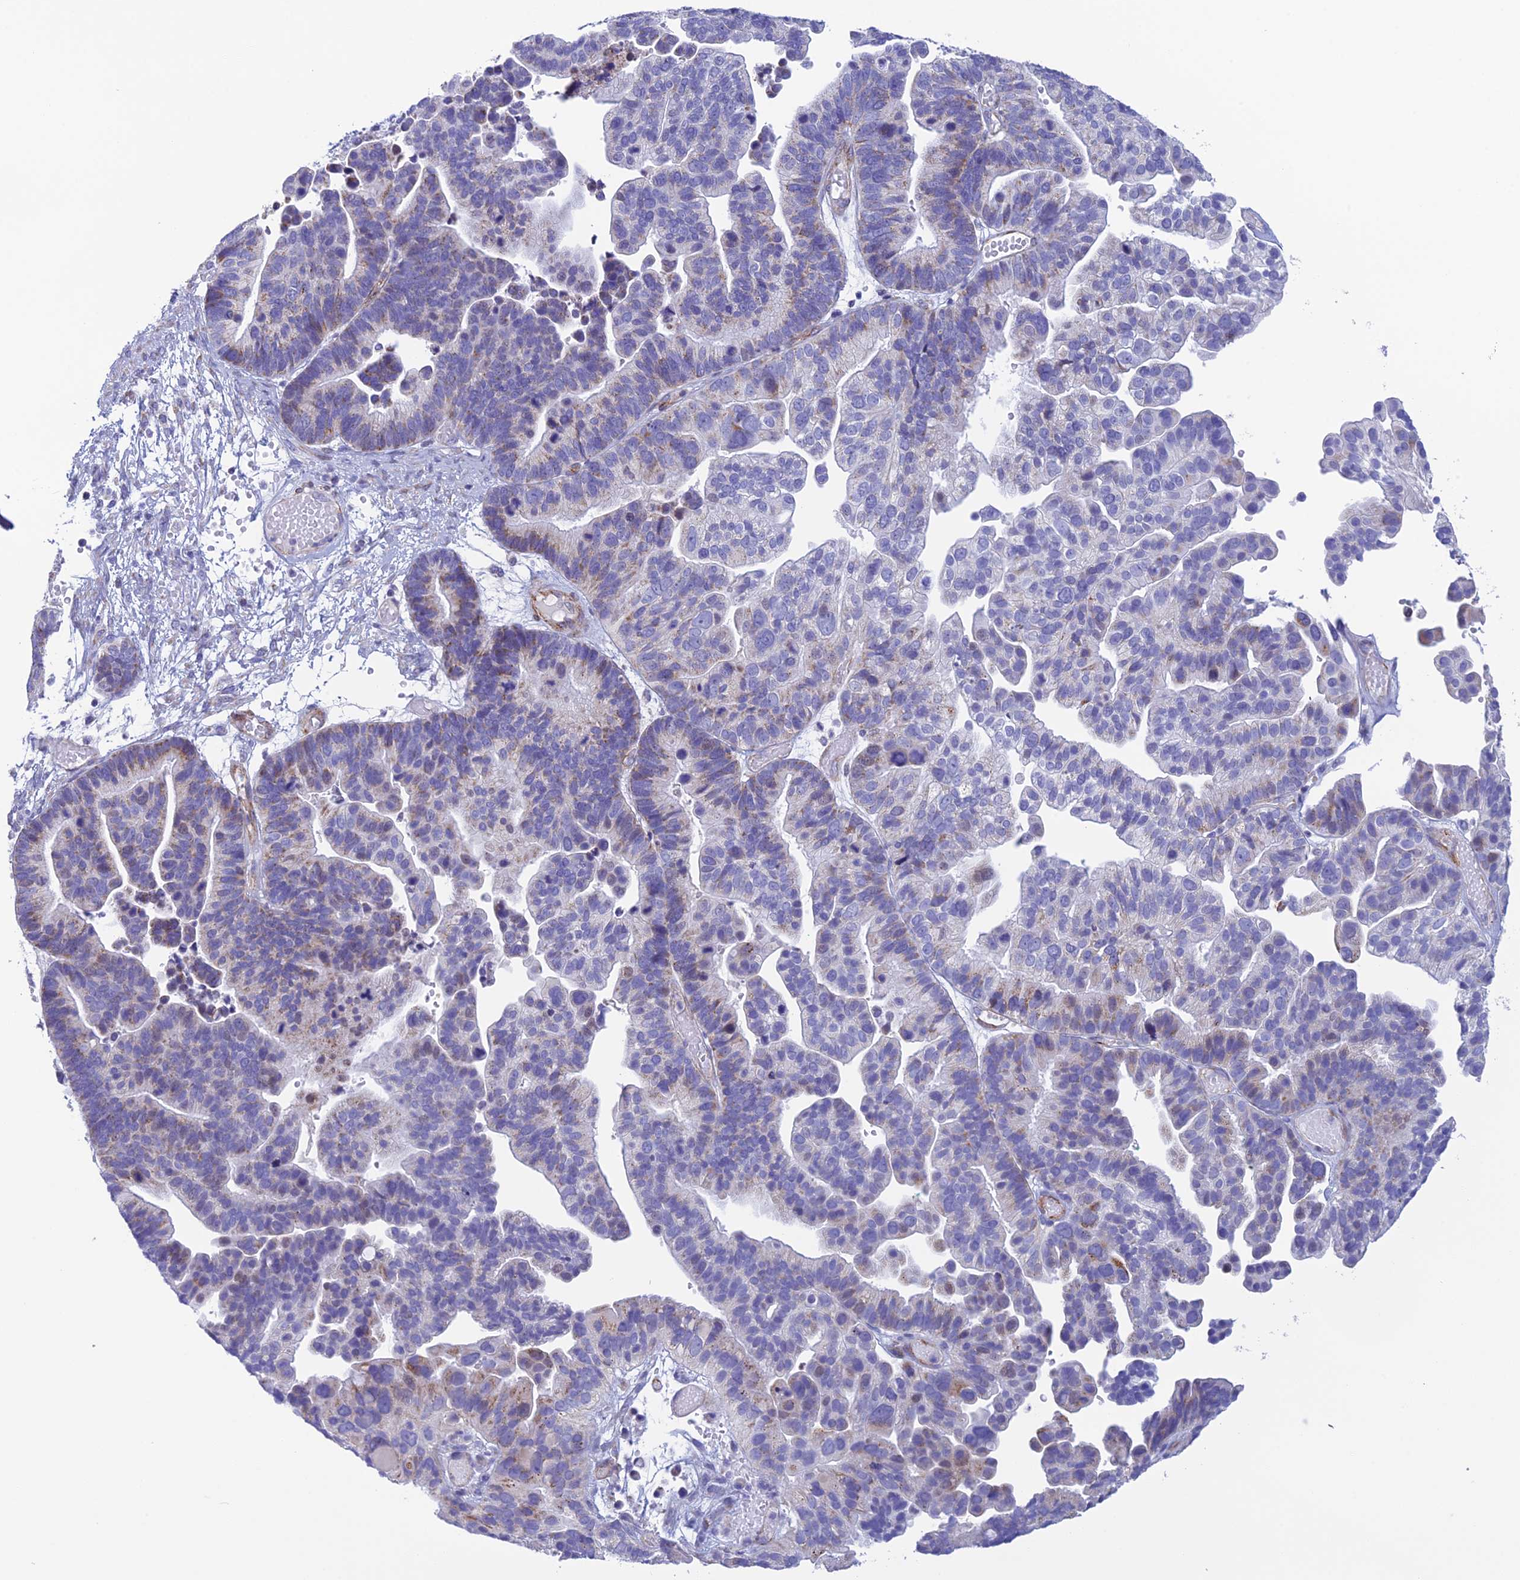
{"staining": {"intensity": "moderate", "quantity": "25%-75%", "location": "cytoplasmic/membranous"}, "tissue": "ovarian cancer", "cell_type": "Tumor cells", "image_type": "cancer", "snomed": [{"axis": "morphology", "description": "Cystadenocarcinoma, serous, NOS"}, {"axis": "topography", "description": "Ovary"}], "caption": "Protein expression analysis of human ovarian cancer (serous cystadenocarcinoma) reveals moderate cytoplasmic/membranous staining in about 25%-75% of tumor cells.", "gene": "POMGNT1", "patient": {"sex": "female", "age": 56}}